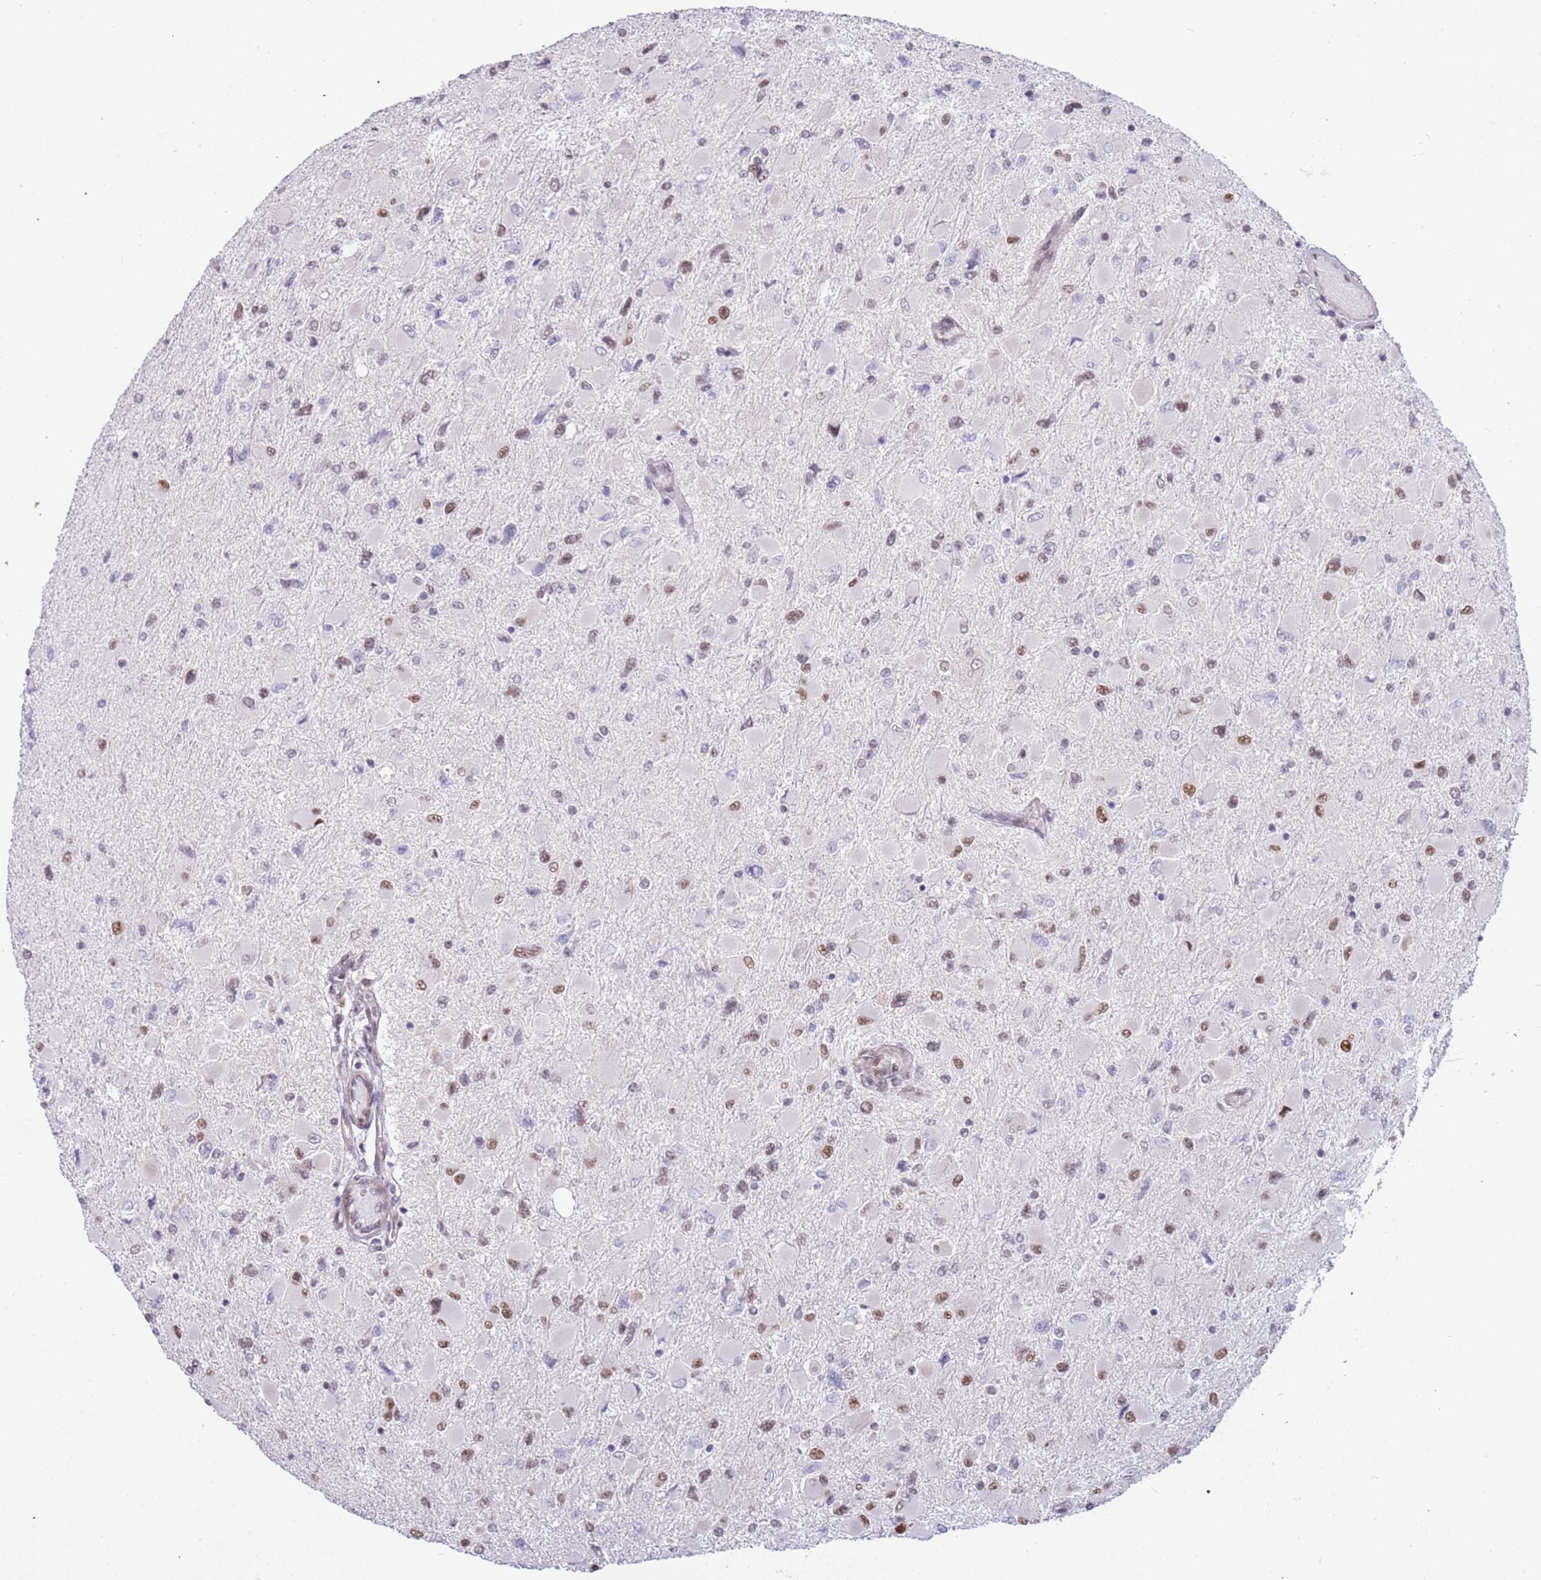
{"staining": {"intensity": "moderate", "quantity": "25%-75%", "location": "nuclear"}, "tissue": "glioma", "cell_type": "Tumor cells", "image_type": "cancer", "snomed": [{"axis": "morphology", "description": "Glioma, malignant, High grade"}, {"axis": "topography", "description": "Cerebral cortex"}], "caption": "Protein expression analysis of human glioma reveals moderate nuclear positivity in approximately 25%-75% of tumor cells.", "gene": "LRMDA", "patient": {"sex": "female", "age": 36}}